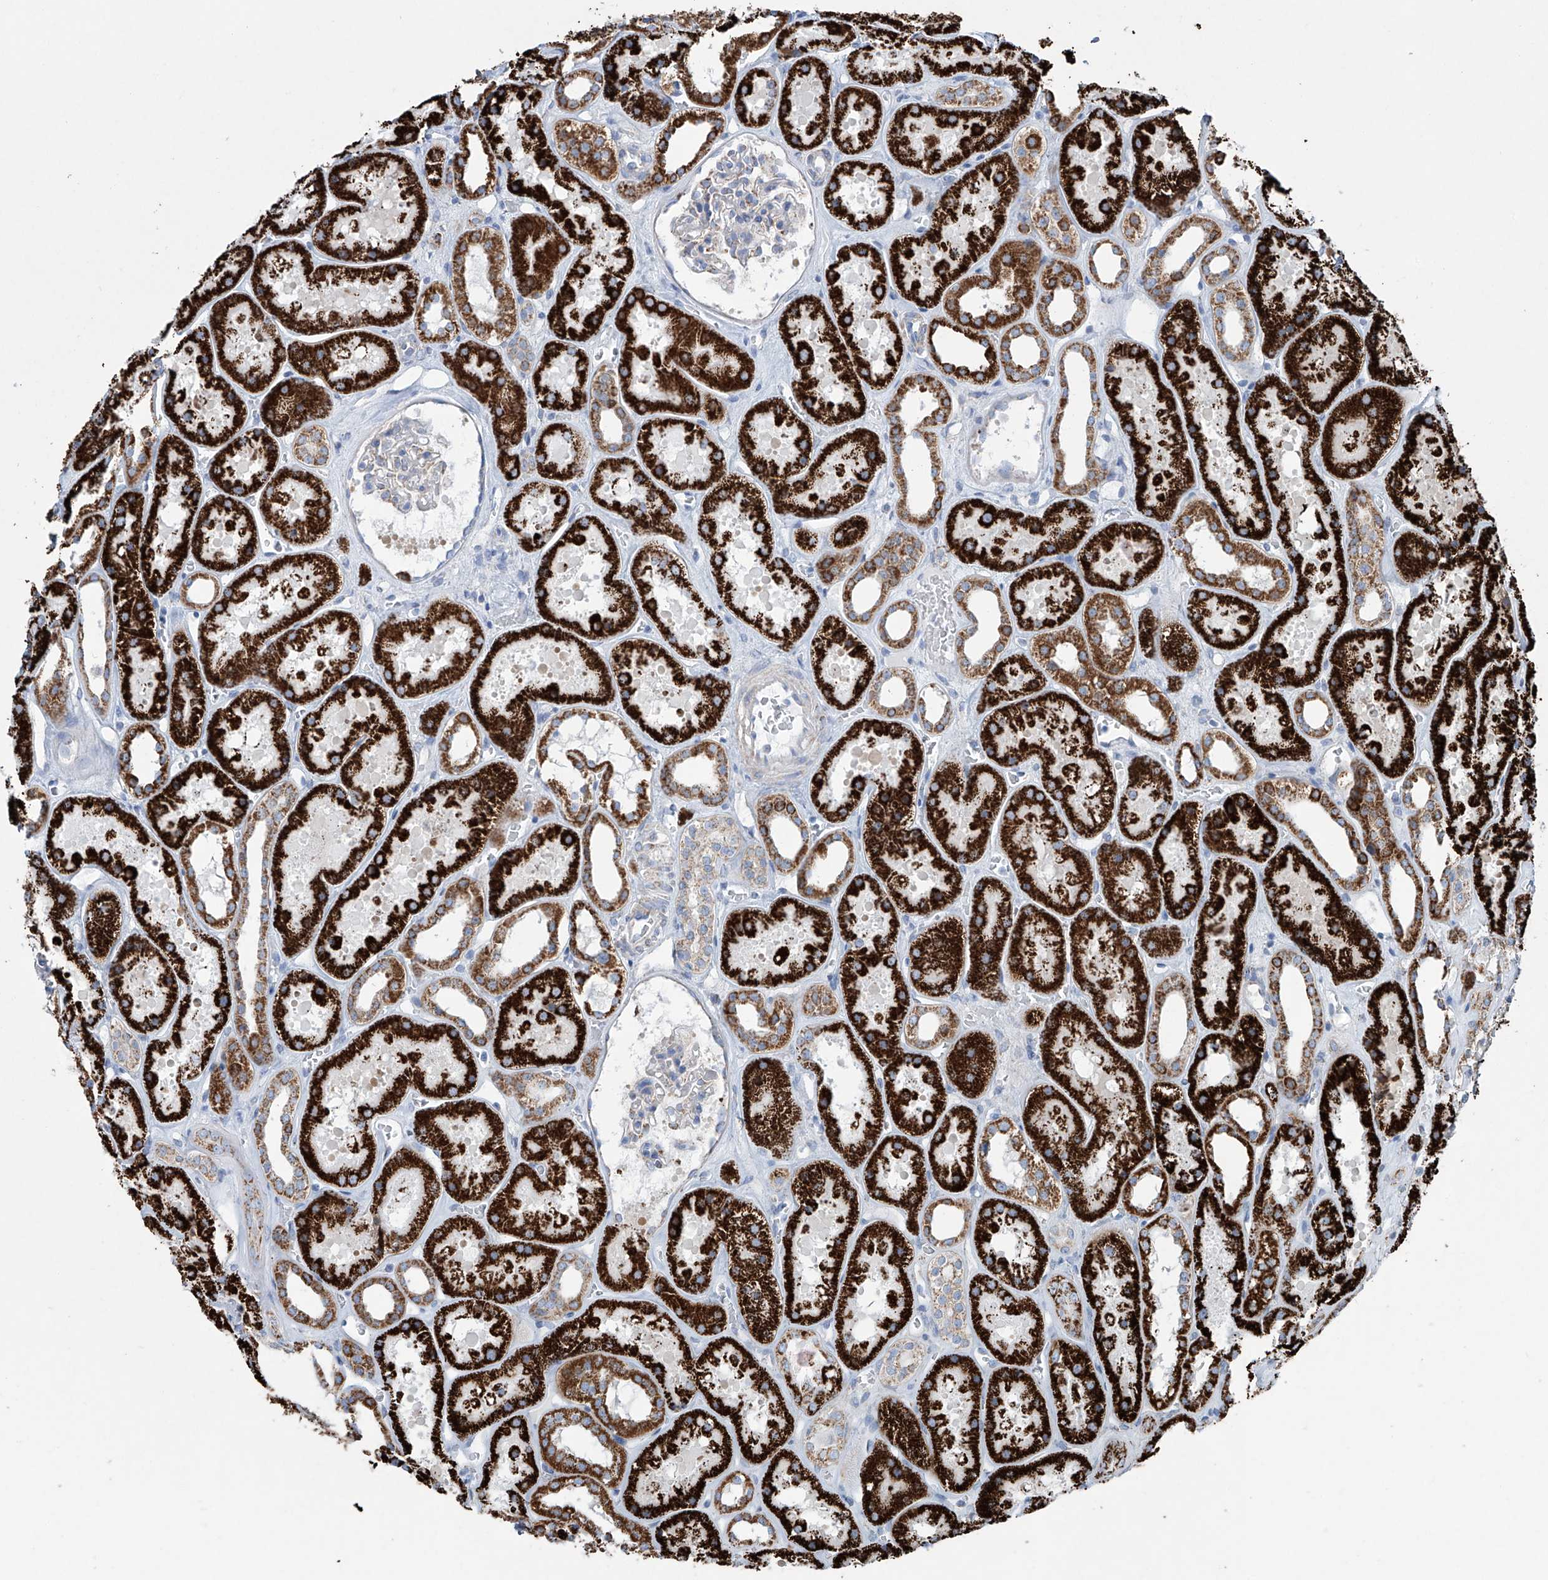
{"staining": {"intensity": "negative", "quantity": "none", "location": "none"}, "tissue": "kidney", "cell_type": "Cells in glomeruli", "image_type": "normal", "snomed": [{"axis": "morphology", "description": "Normal tissue, NOS"}, {"axis": "topography", "description": "Kidney"}], "caption": "The photomicrograph displays no significant staining in cells in glomeruli of kidney.", "gene": "ALDH6A1", "patient": {"sex": "female", "age": 41}}